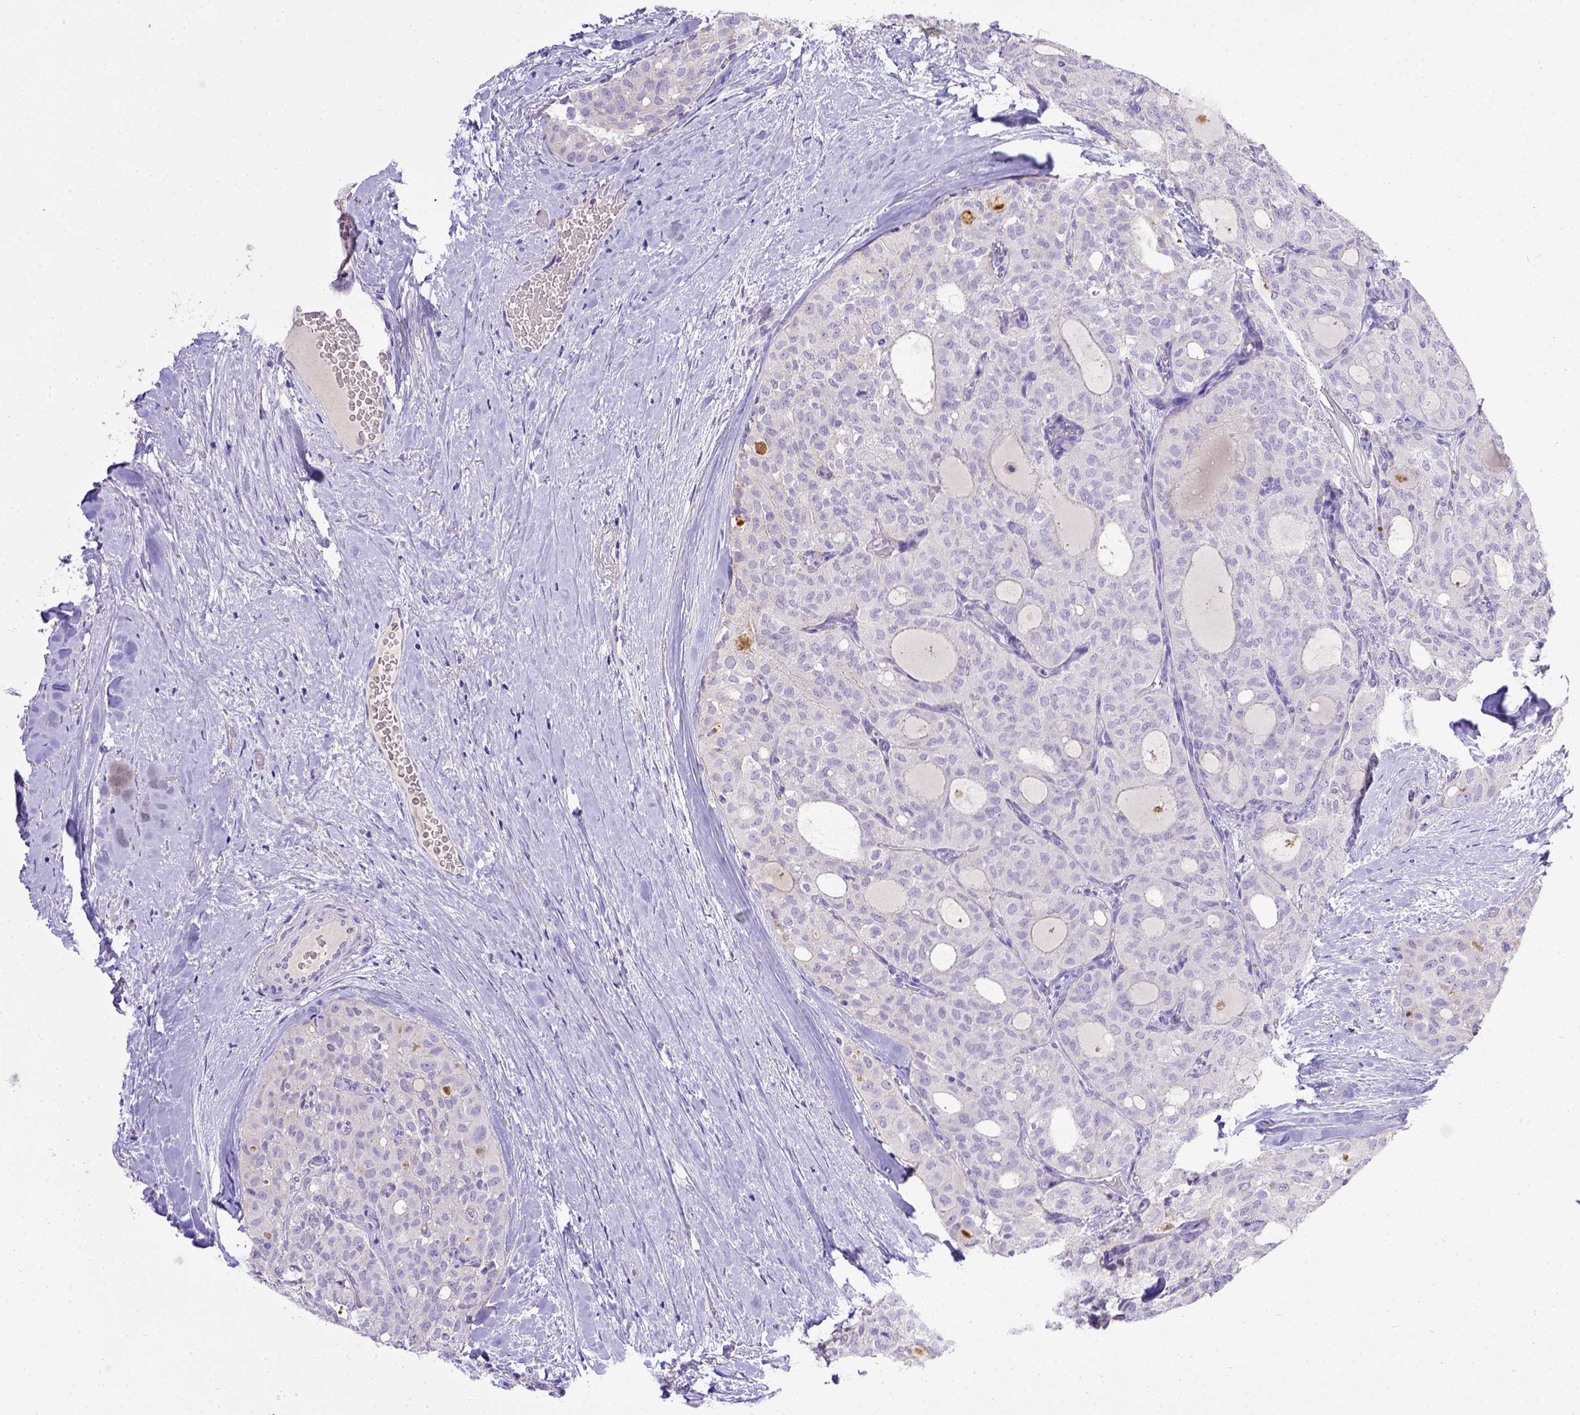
{"staining": {"intensity": "negative", "quantity": "none", "location": "none"}, "tissue": "thyroid cancer", "cell_type": "Tumor cells", "image_type": "cancer", "snomed": [{"axis": "morphology", "description": "Follicular adenoma carcinoma, NOS"}, {"axis": "topography", "description": "Thyroid gland"}], "caption": "High power microscopy photomicrograph of an immunohistochemistry (IHC) image of thyroid cancer, revealing no significant staining in tumor cells.", "gene": "BTN1A1", "patient": {"sex": "male", "age": 75}}